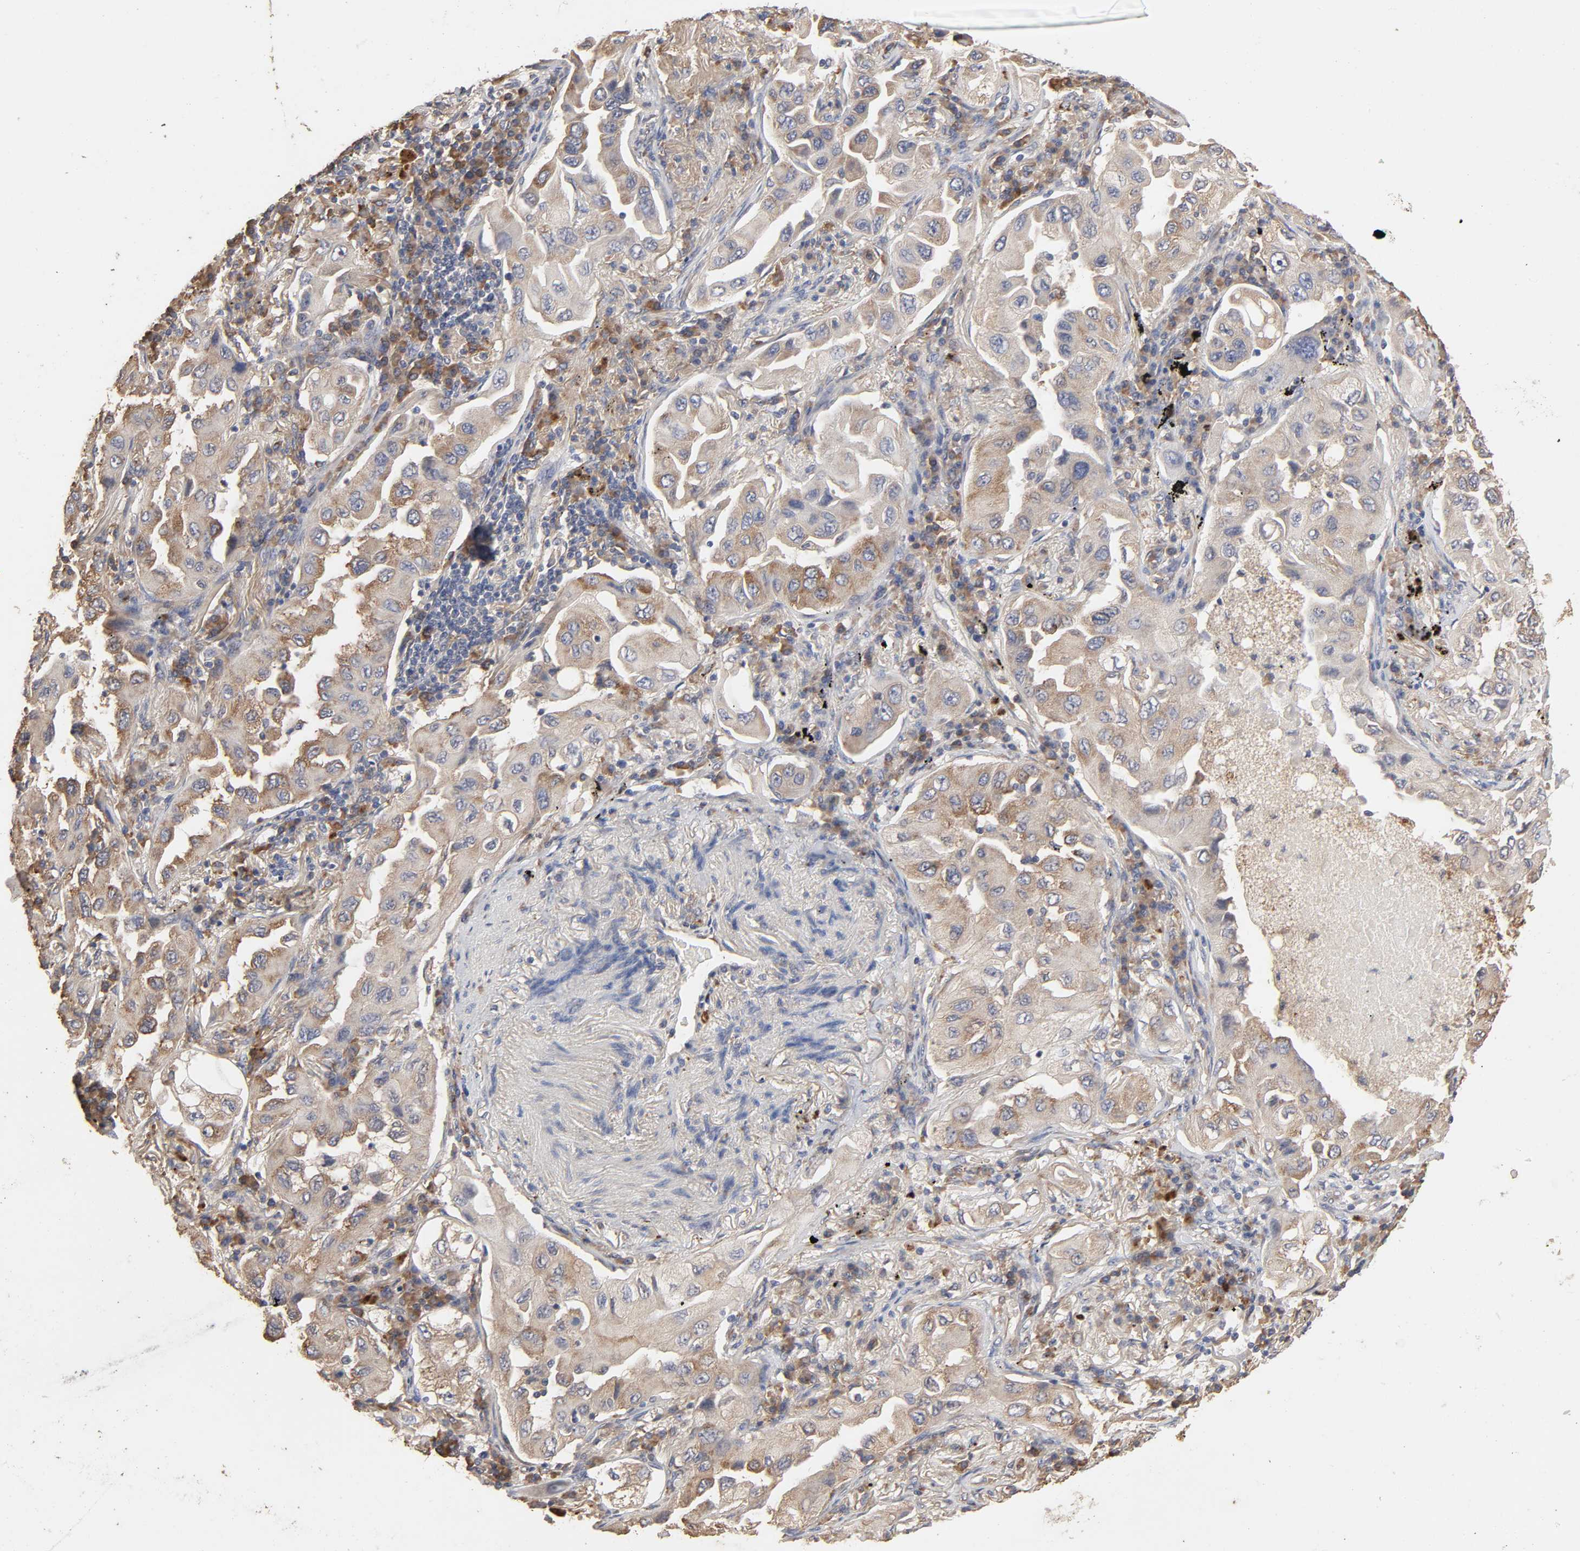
{"staining": {"intensity": "weak", "quantity": ">75%", "location": "cytoplasmic/membranous"}, "tissue": "lung cancer", "cell_type": "Tumor cells", "image_type": "cancer", "snomed": [{"axis": "morphology", "description": "Adenocarcinoma, NOS"}, {"axis": "topography", "description": "Lung"}], "caption": "Protein staining shows weak cytoplasmic/membranous positivity in approximately >75% of tumor cells in lung cancer.", "gene": "EIF4G2", "patient": {"sex": "female", "age": 65}}